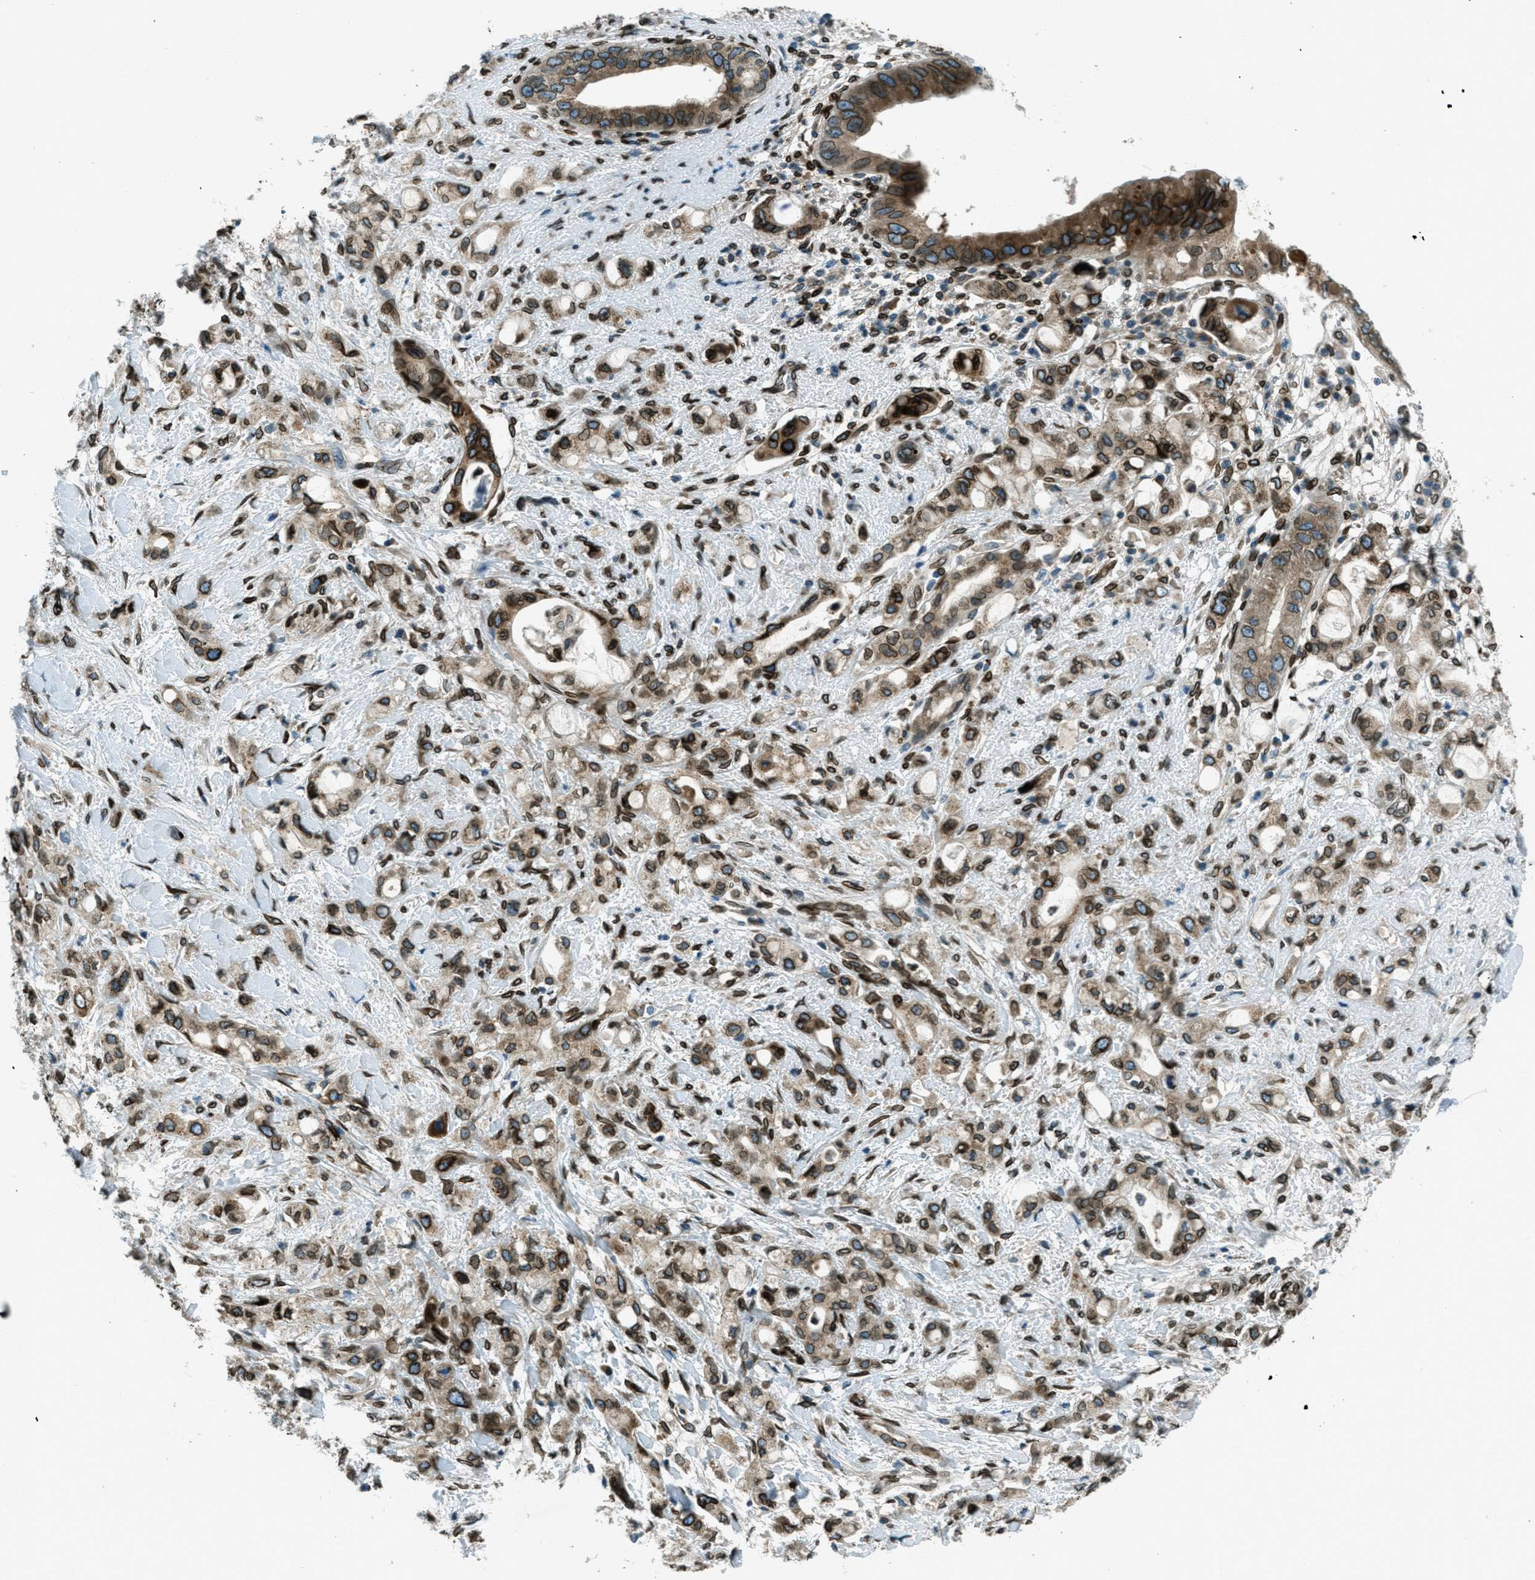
{"staining": {"intensity": "strong", "quantity": ">75%", "location": "cytoplasmic/membranous,nuclear"}, "tissue": "pancreatic cancer", "cell_type": "Tumor cells", "image_type": "cancer", "snomed": [{"axis": "morphology", "description": "Adenocarcinoma, NOS"}, {"axis": "topography", "description": "Pancreas"}], "caption": "About >75% of tumor cells in human pancreatic cancer (adenocarcinoma) reveal strong cytoplasmic/membranous and nuclear protein expression as visualized by brown immunohistochemical staining.", "gene": "LEMD2", "patient": {"sex": "female", "age": 56}}